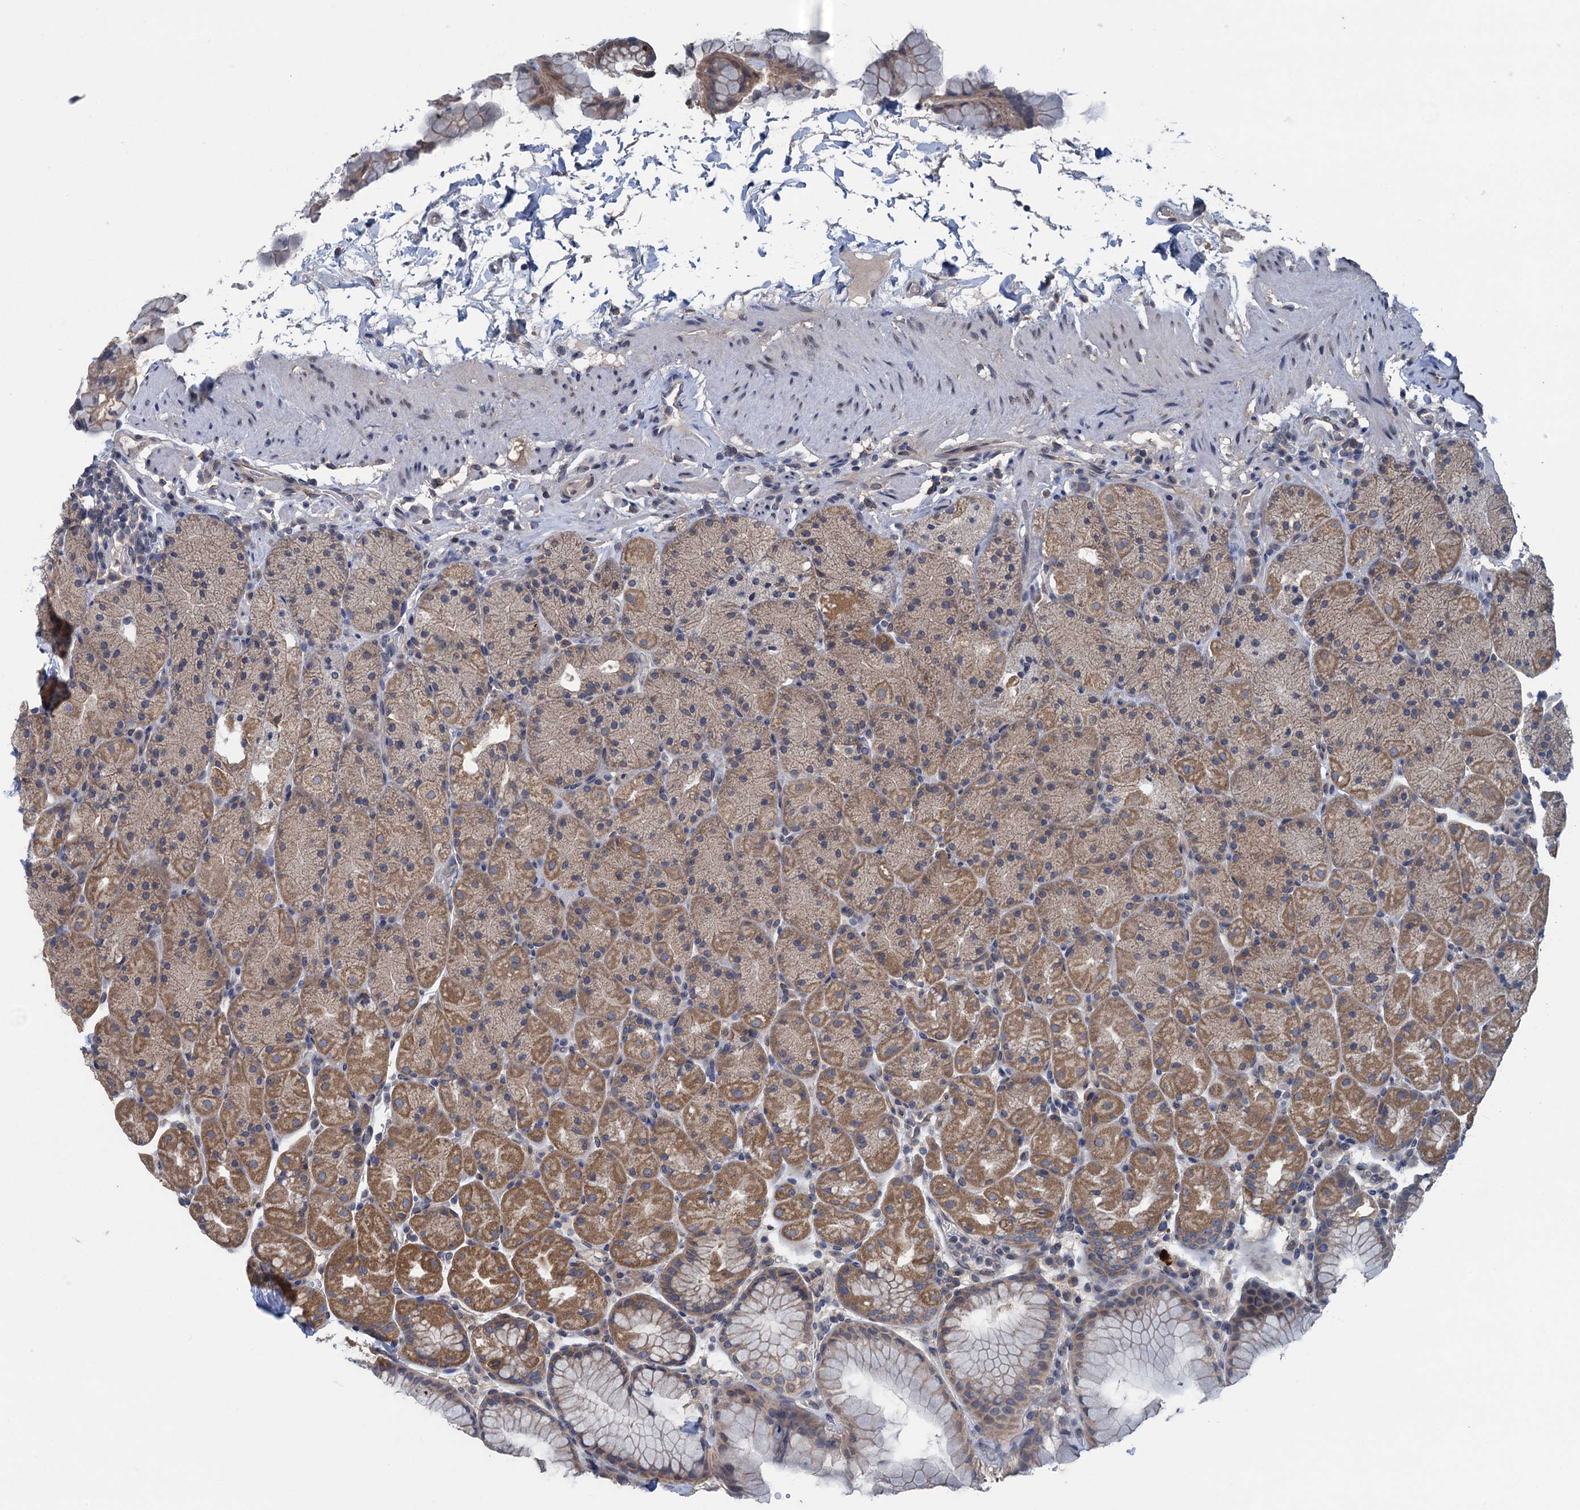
{"staining": {"intensity": "moderate", "quantity": ">75%", "location": "cytoplasmic/membranous"}, "tissue": "stomach", "cell_type": "Glandular cells", "image_type": "normal", "snomed": [{"axis": "morphology", "description": "Normal tissue, NOS"}, {"axis": "topography", "description": "Stomach, upper"}, {"axis": "topography", "description": "Stomach, lower"}], "caption": "Moderate cytoplasmic/membranous expression for a protein is seen in approximately >75% of glandular cells of unremarkable stomach using immunohistochemistry.", "gene": "CTU2", "patient": {"sex": "male", "age": 67}}